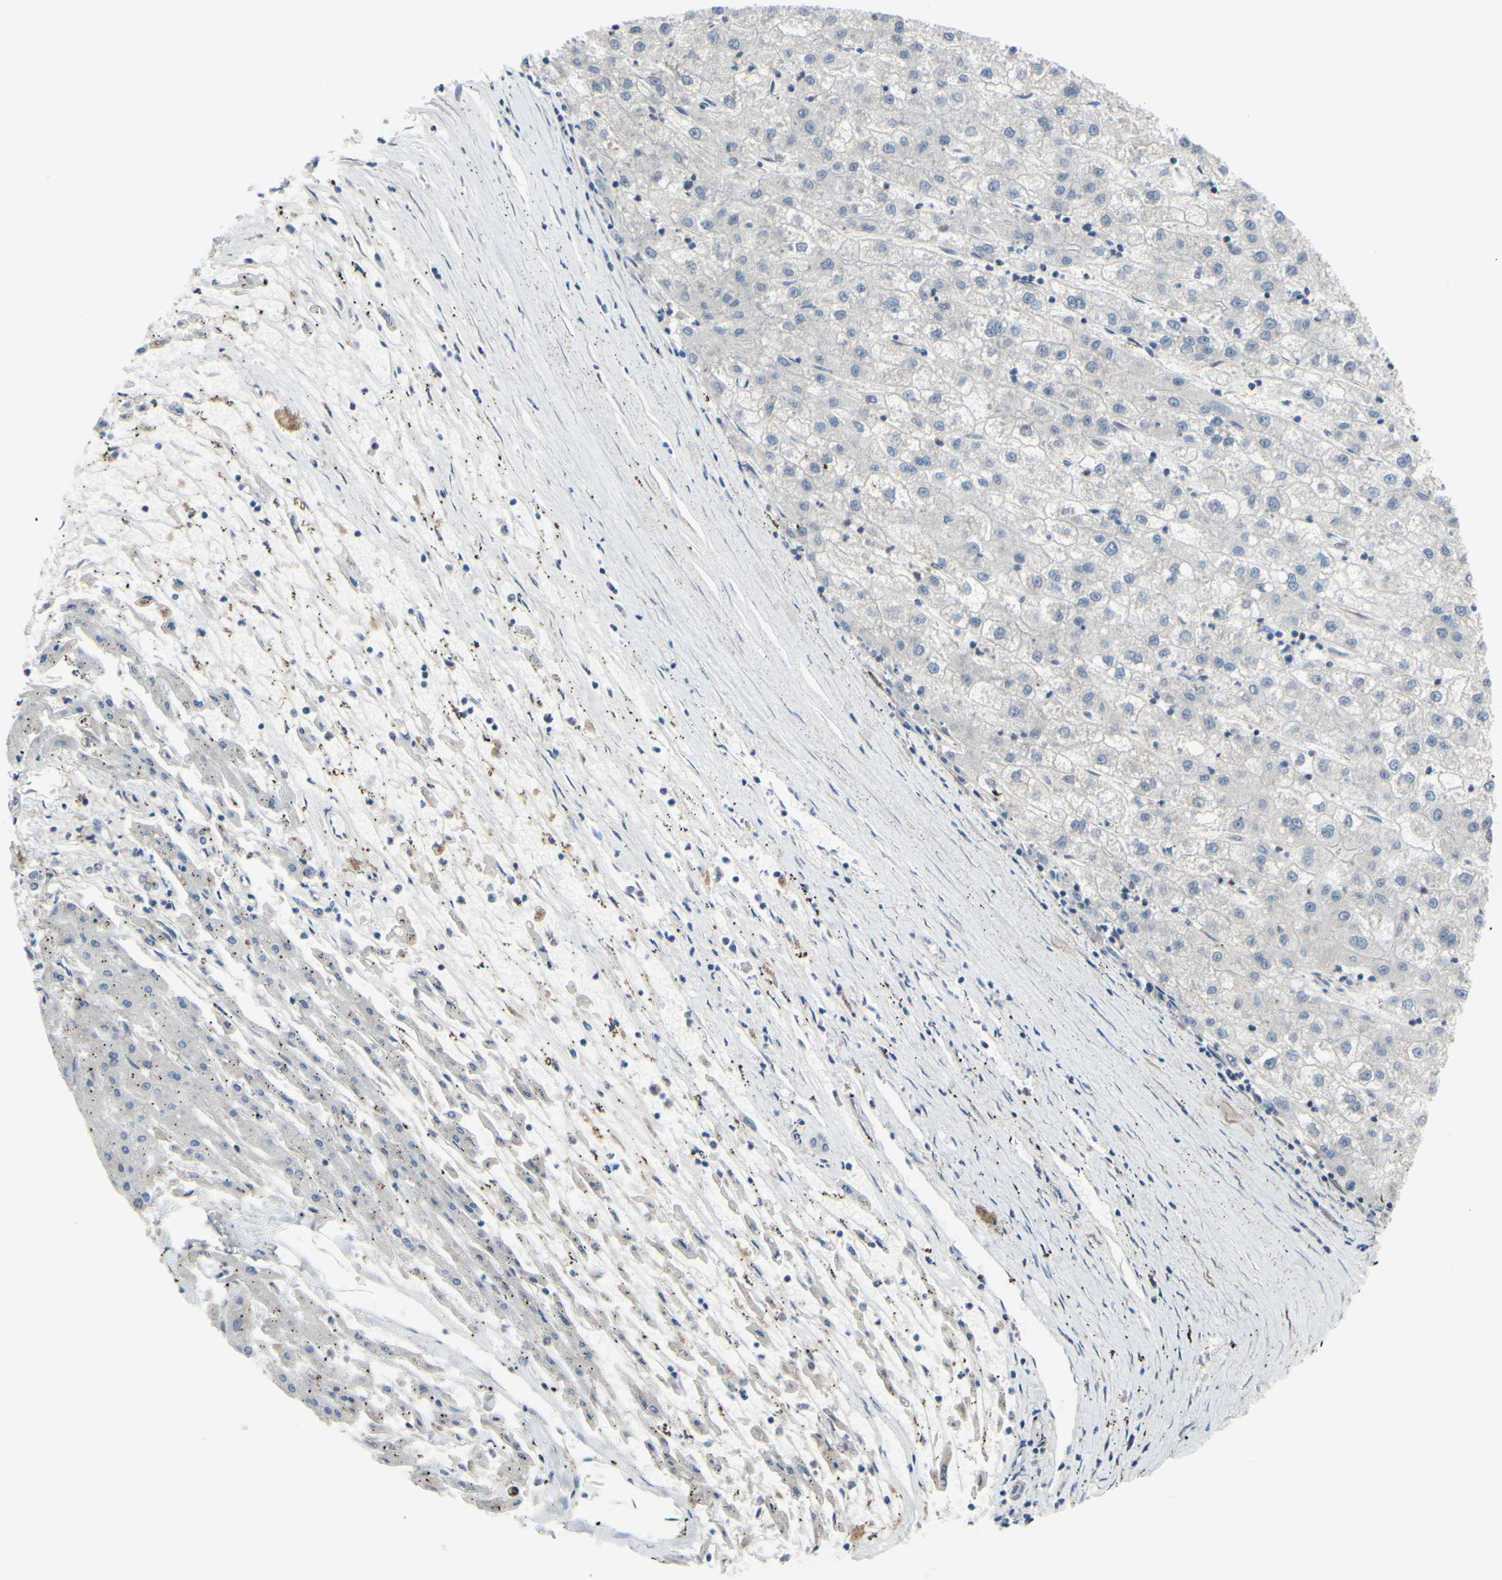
{"staining": {"intensity": "negative", "quantity": "none", "location": "none"}, "tissue": "liver cancer", "cell_type": "Tumor cells", "image_type": "cancer", "snomed": [{"axis": "morphology", "description": "Carcinoma, Hepatocellular, NOS"}, {"axis": "topography", "description": "Liver"}], "caption": "A histopathology image of human liver cancer is negative for staining in tumor cells. Brightfield microscopy of IHC stained with DAB (3,3'-diaminobenzidine) (brown) and hematoxylin (blue), captured at high magnification.", "gene": "PRAF2", "patient": {"sex": "male", "age": 72}}